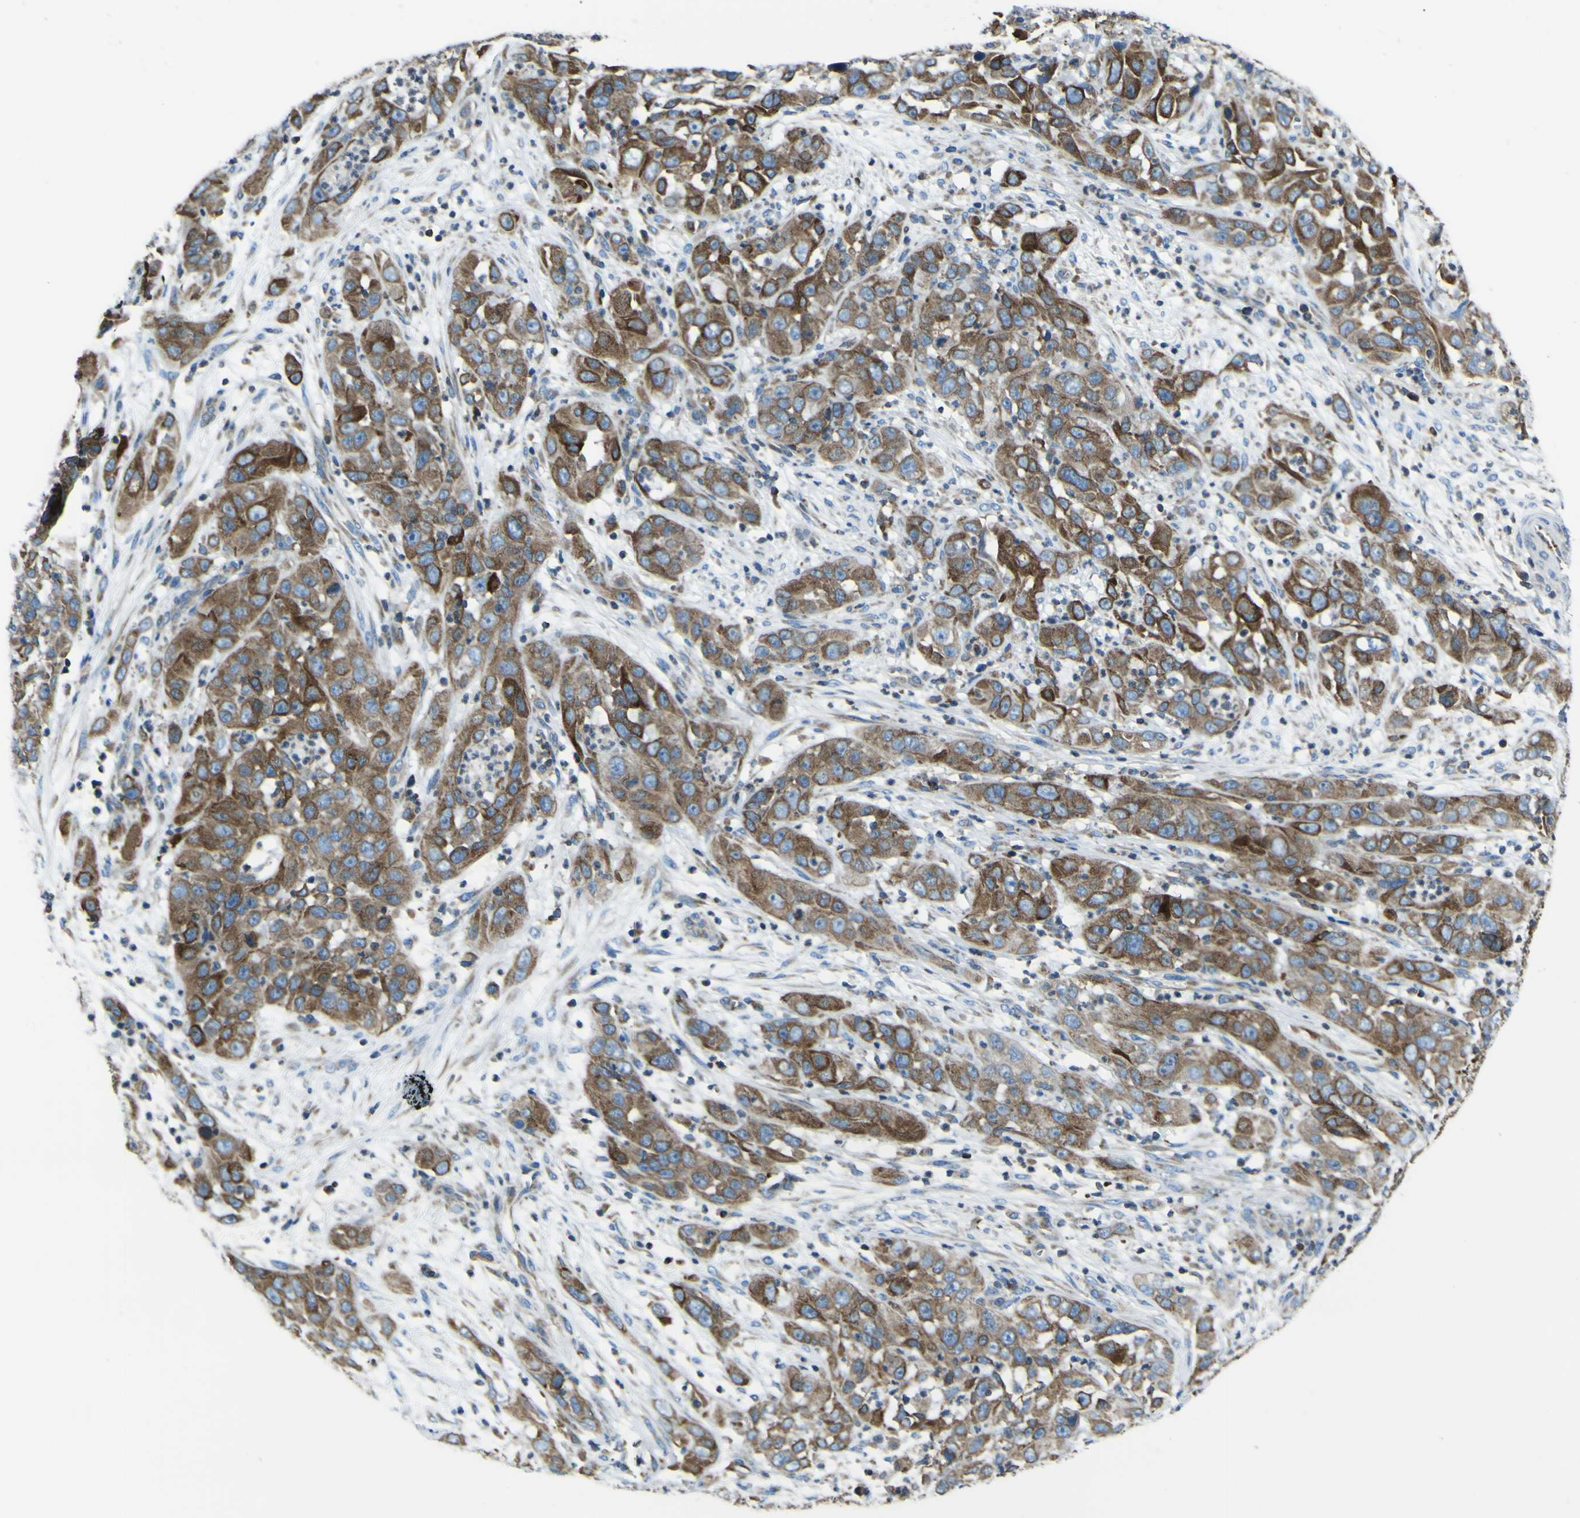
{"staining": {"intensity": "strong", "quantity": ">75%", "location": "cytoplasmic/membranous"}, "tissue": "cervical cancer", "cell_type": "Tumor cells", "image_type": "cancer", "snomed": [{"axis": "morphology", "description": "Squamous cell carcinoma, NOS"}, {"axis": "topography", "description": "Cervix"}], "caption": "The immunohistochemical stain highlights strong cytoplasmic/membranous expression in tumor cells of squamous cell carcinoma (cervical) tissue.", "gene": "STIM1", "patient": {"sex": "female", "age": 32}}